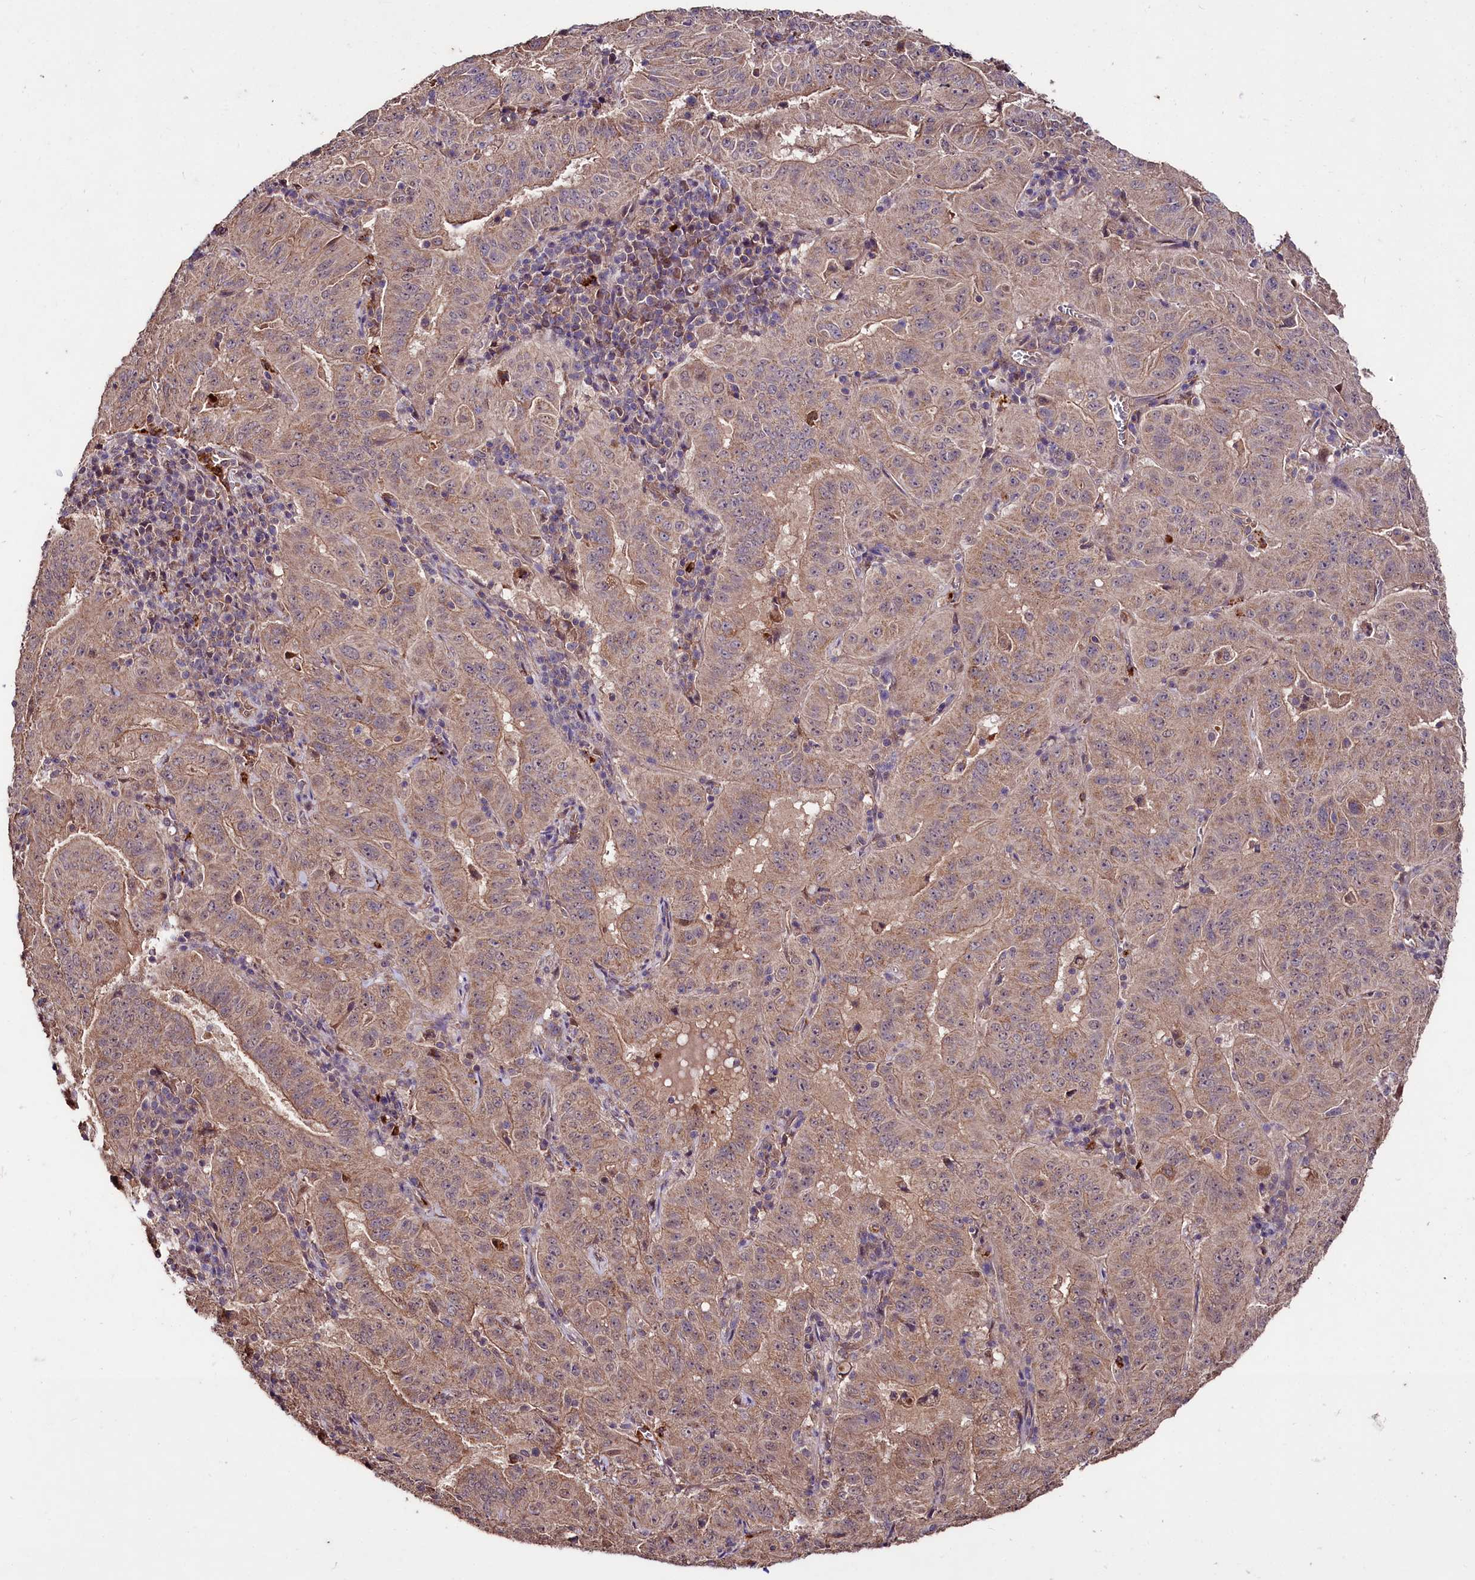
{"staining": {"intensity": "weak", "quantity": ">75%", "location": "cytoplasmic/membranous"}, "tissue": "pancreatic cancer", "cell_type": "Tumor cells", "image_type": "cancer", "snomed": [{"axis": "morphology", "description": "Adenocarcinoma, NOS"}, {"axis": "topography", "description": "Pancreas"}], "caption": "A micrograph showing weak cytoplasmic/membranous staining in about >75% of tumor cells in adenocarcinoma (pancreatic), as visualized by brown immunohistochemical staining.", "gene": "KLRB1", "patient": {"sex": "male", "age": 63}}